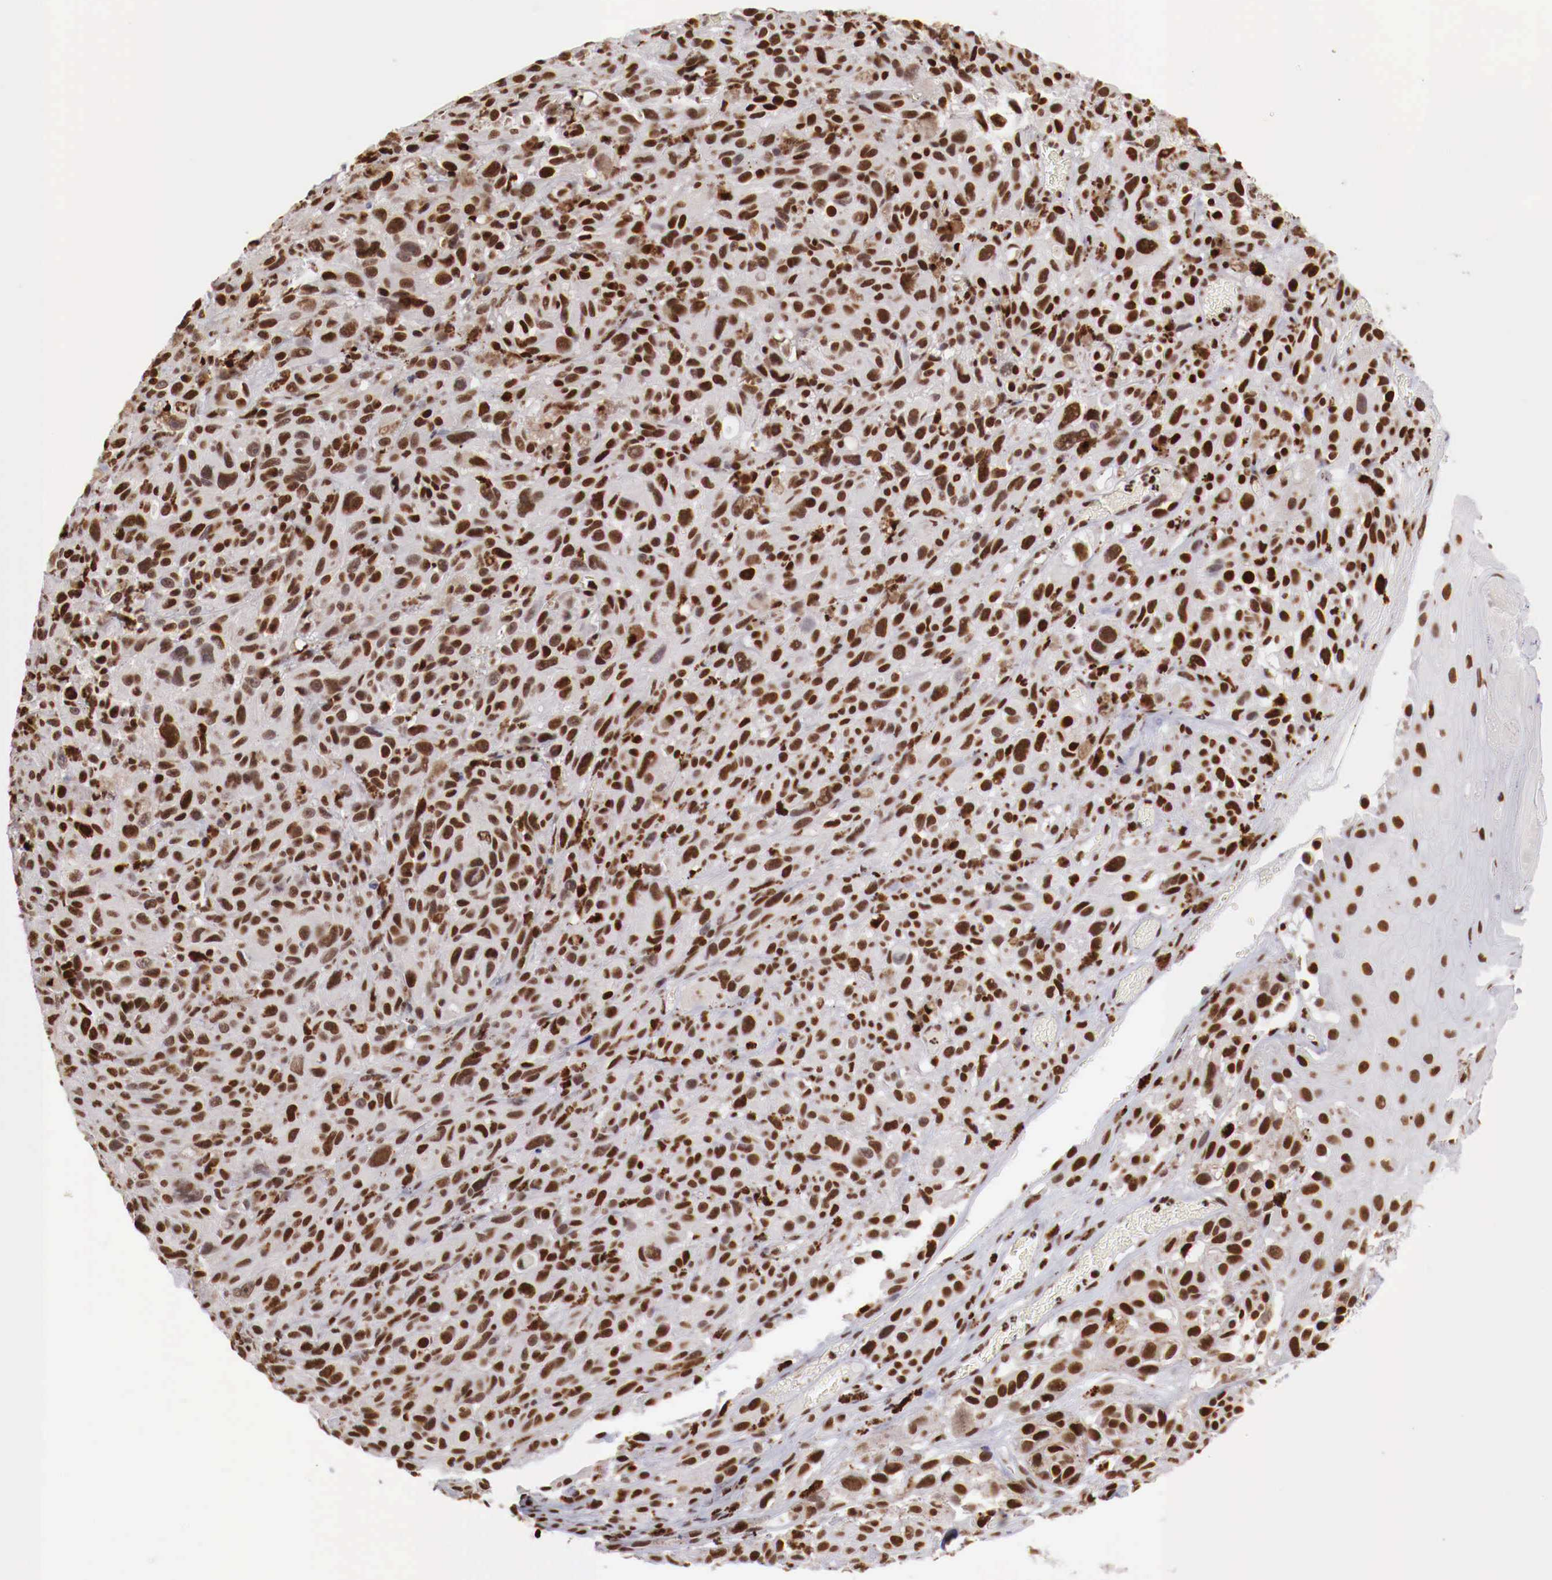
{"staining": {"intensity": "strong", "quantity": ">75%", "location": "nuclear"}, "tissue": "melanoma", "cell_type": "Tumor cells", "image_type": "cancer", "snomed": [{"axis": "morphology", "description": "Malignant melanoma, NOS"}, {"axis": "topography", "description": "Skin"}], "caption": "High-power microscopy captured an immunohistochemistry micrograph of malignant melanoma, revealing strong nuclear expression in approximately >75% of tumor cells. The staining was performed using DAB (3,3'-diaminobenzidine), with brown indicating positive protein expression. Nuclei are stained blue with hematoxylin.", "gene": "MAX", "patient": {"sex": "male", "age": 67}}